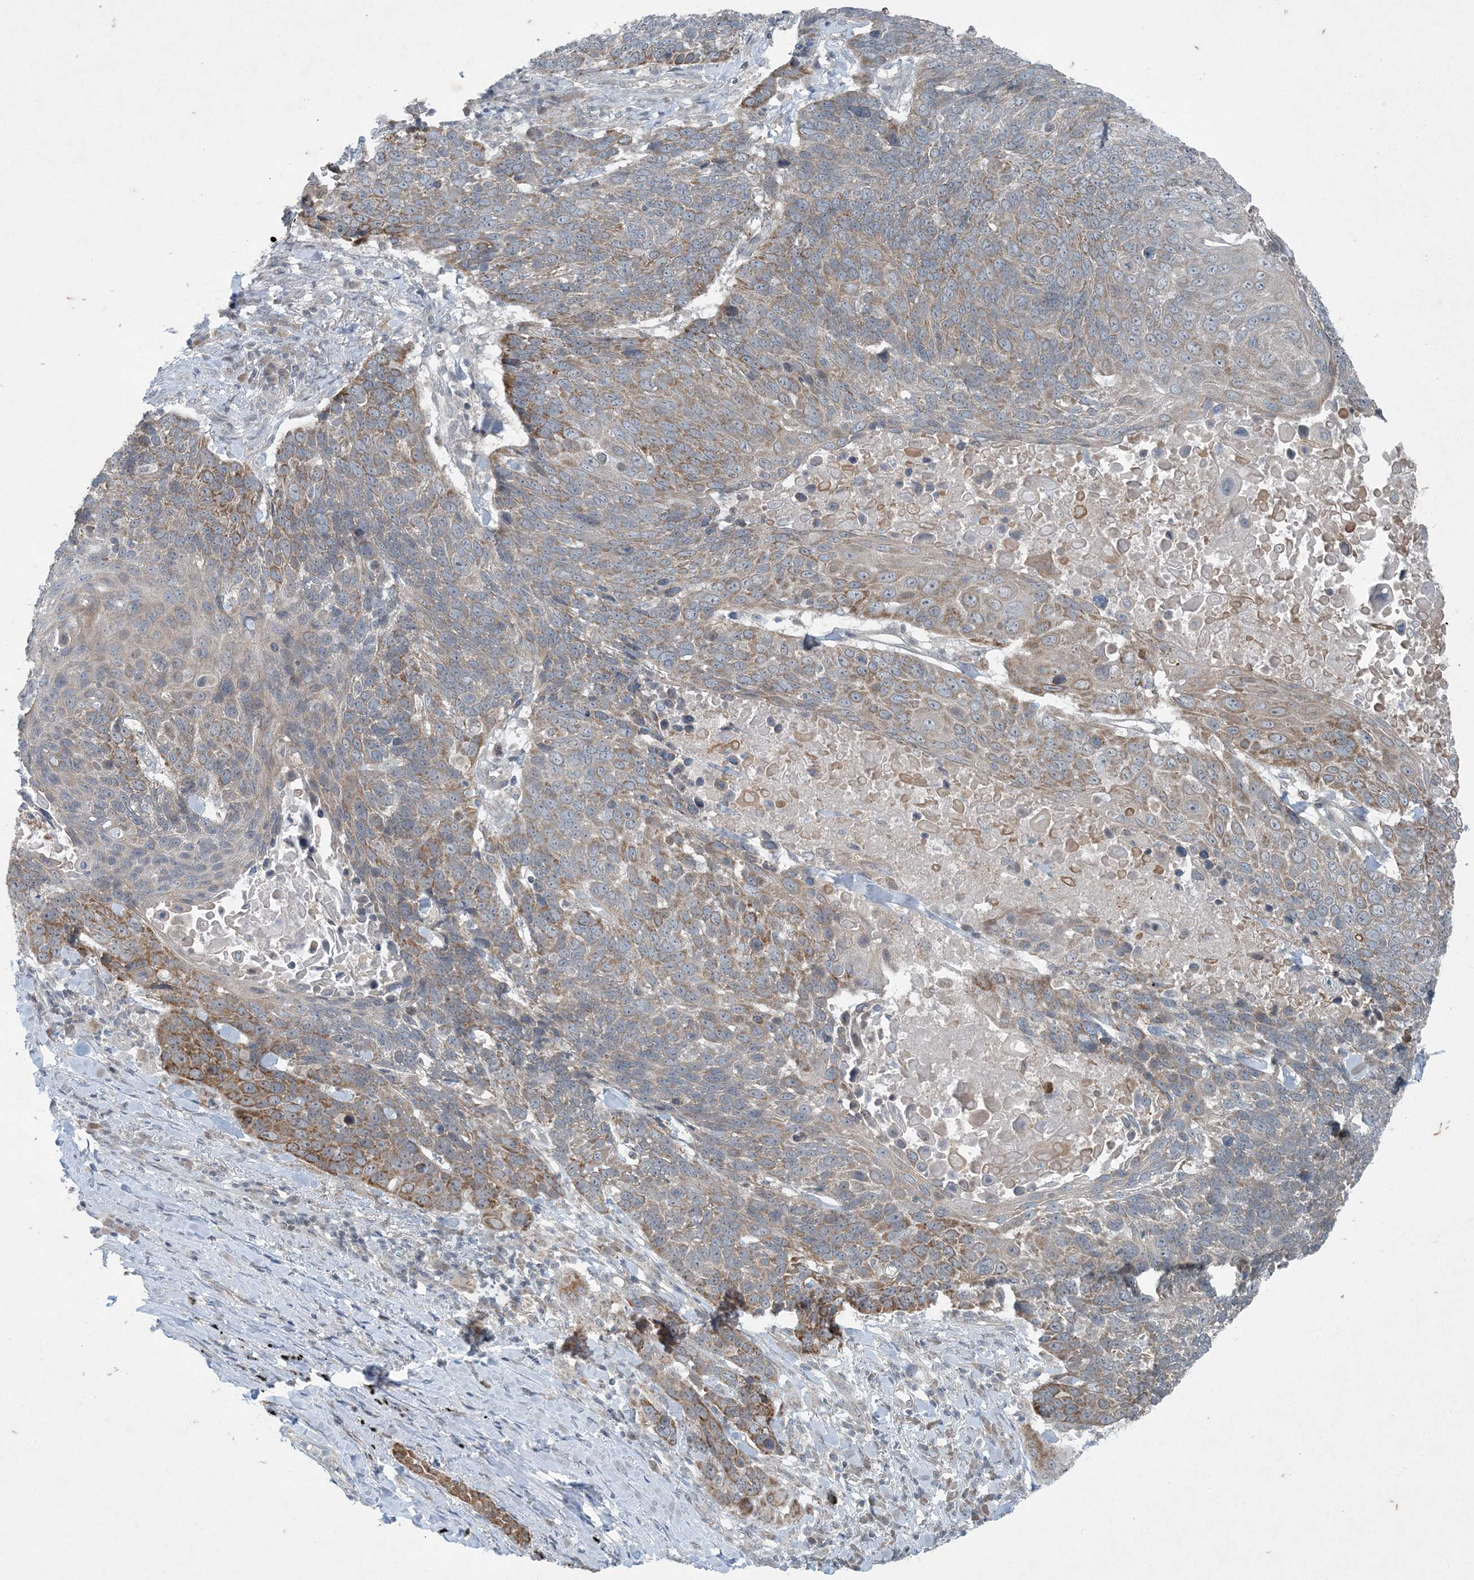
{"staining": {"intensity": "moderate", "quantity": "25%-75%", "location": "cytoplasmic/membranous"}, "tissue": "lung cancer", "cell_type": "Tumor cells", "image_type": "cancer", "snomed": [{"axis": "morphology", "description": "Squamous cell carcinoma, NOS"}, {"axis": "topography", "description": "Lung"}], "caption": "IHC (DAB) staining of lung cancer displays moderate cytoplasmic/membranous protein expression in approximately 25%-75% of tumor cells. (DAB = brown stain, brightfield microscopy at high magnification).", "gene": "PC", "patient": {"sex": "male", "age": 66}}